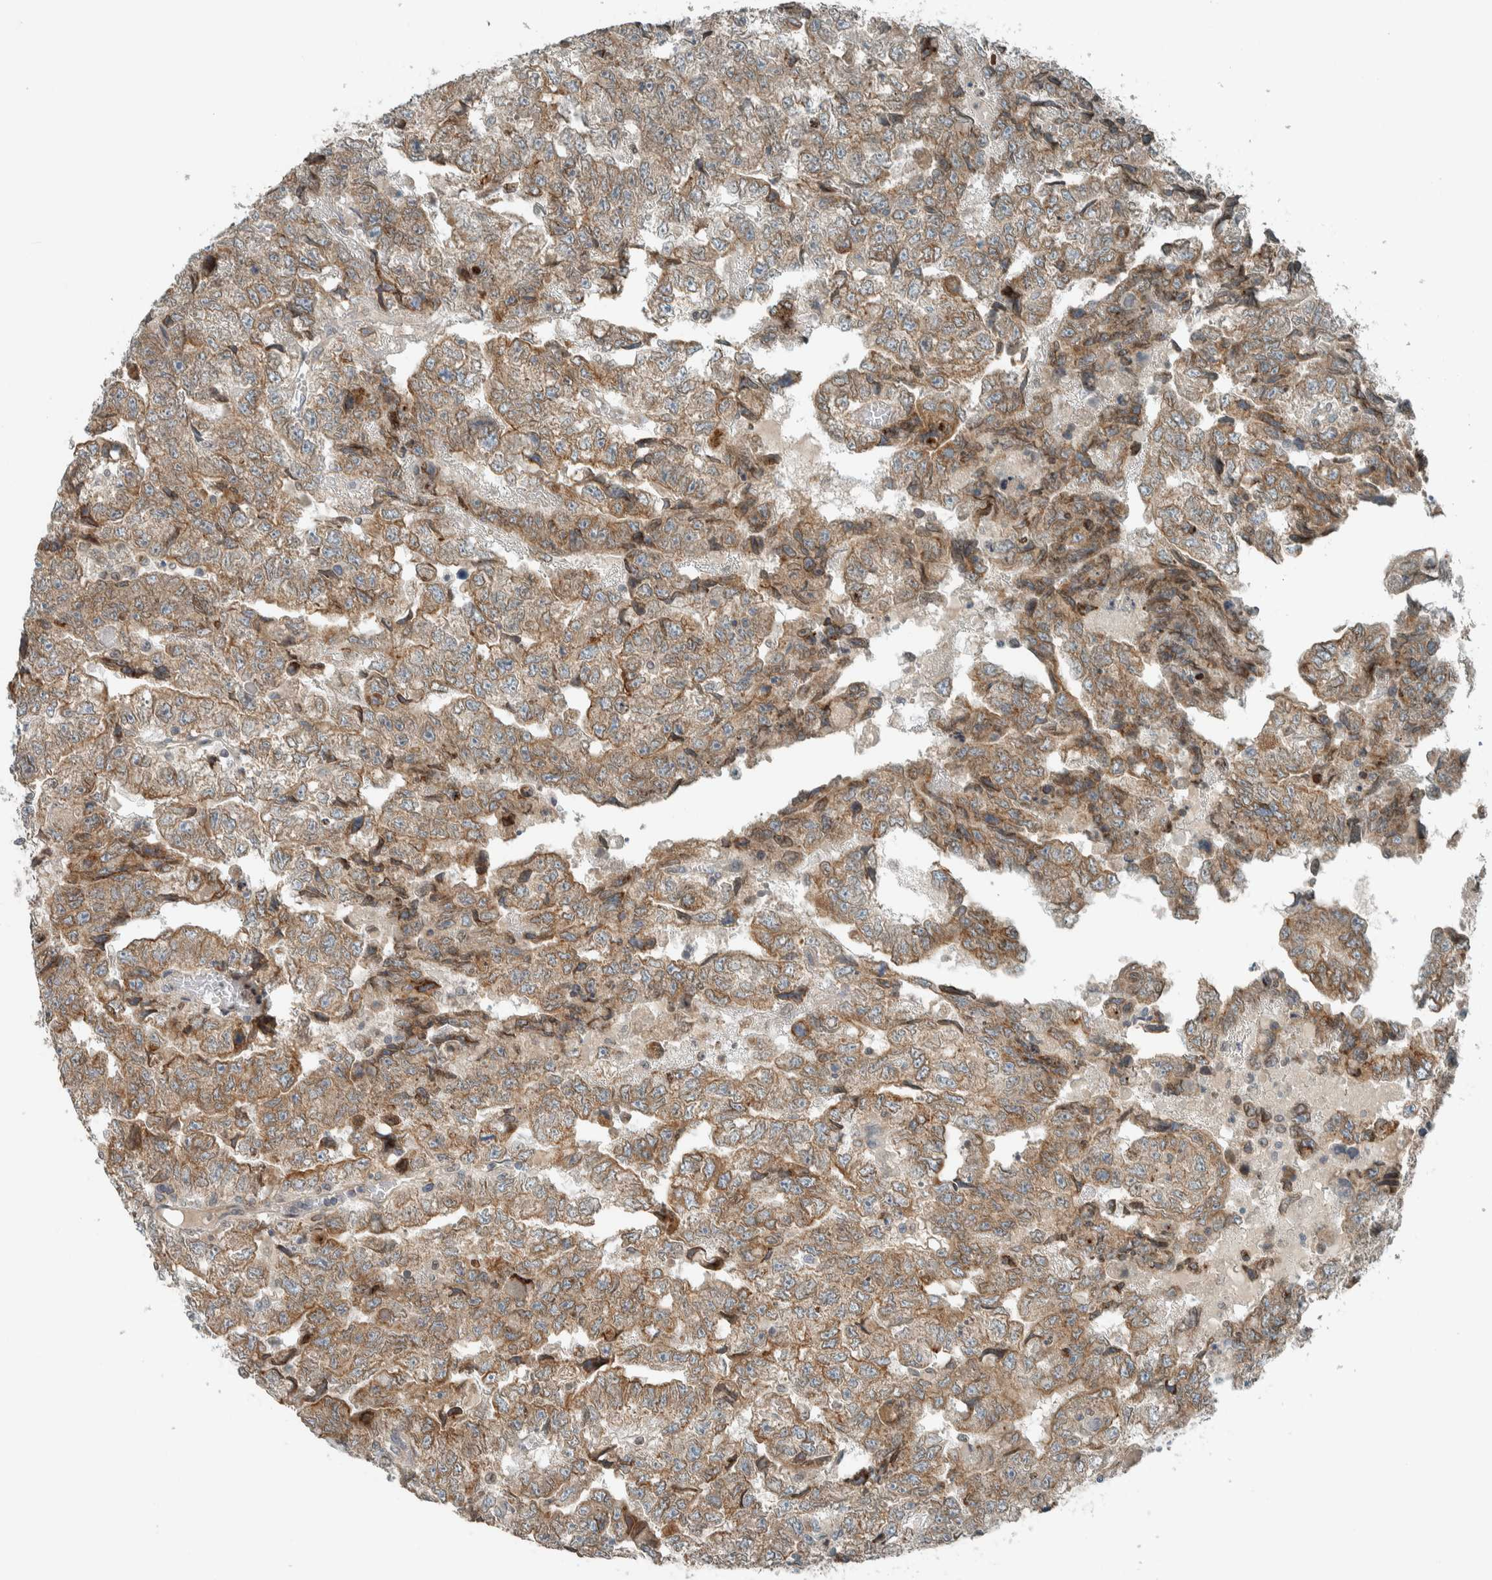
{"staining": {"intensity": "weak", "quantity": ">75%", "location": "cytoplasmic/membranous"}, "tissue": "testis cancer", "cell_type": "Tumor cells", "image_type": "cancer", "snomed": [{"axis": "morphology", "description": "Carcinoma, Embryonal, NOS"}, {"axis": "topography", "description": "Testis"}], "caption": "This photomicrograph reveals immunohistochemistry (IHC) staining of testis cancer (embryonal carcinoma), with low weak cytoplasmic/membranous staining in approximately >75% of tumor cells.", "gene": "SEL1L", "patient": {"sex": "male", "age": 36}}